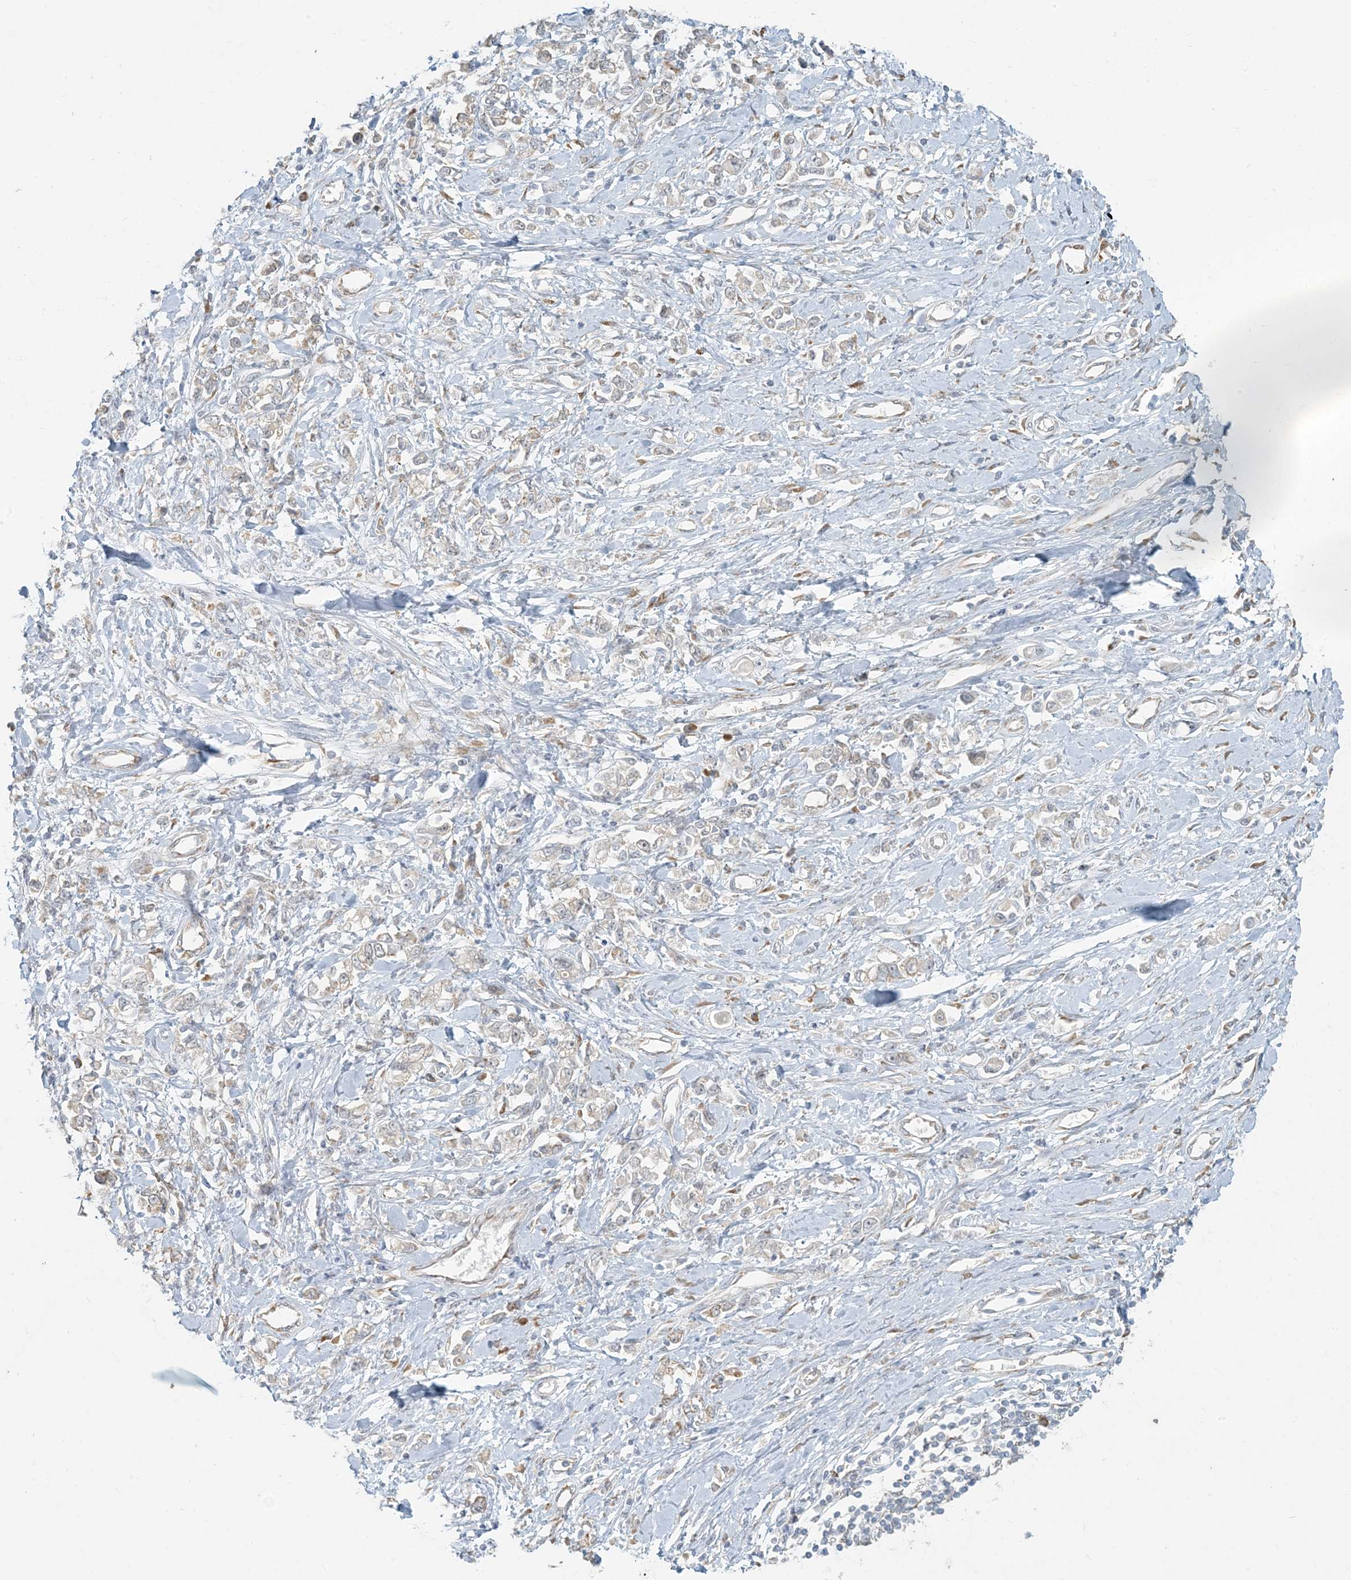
{"staining": {"intensity": "weak", "quantity": "<25%", "location": "cytoplasmic/membranous"}, "tissue": "stomach cancer", "cell_type": "Tumor cells", "image_type": "cancer", "snomed": [{"axis": "morphology", "description": "Adenocarcinoma, NOS"}, {"axis": "topography", "description": "Stomach"}], "caption": "Stomach adenocarcinoma was stained to show a protein in brown. There is no significant staining in tumor cells.", "gene": "HACL1", "patient": {"sex": "female", "age": 76}}